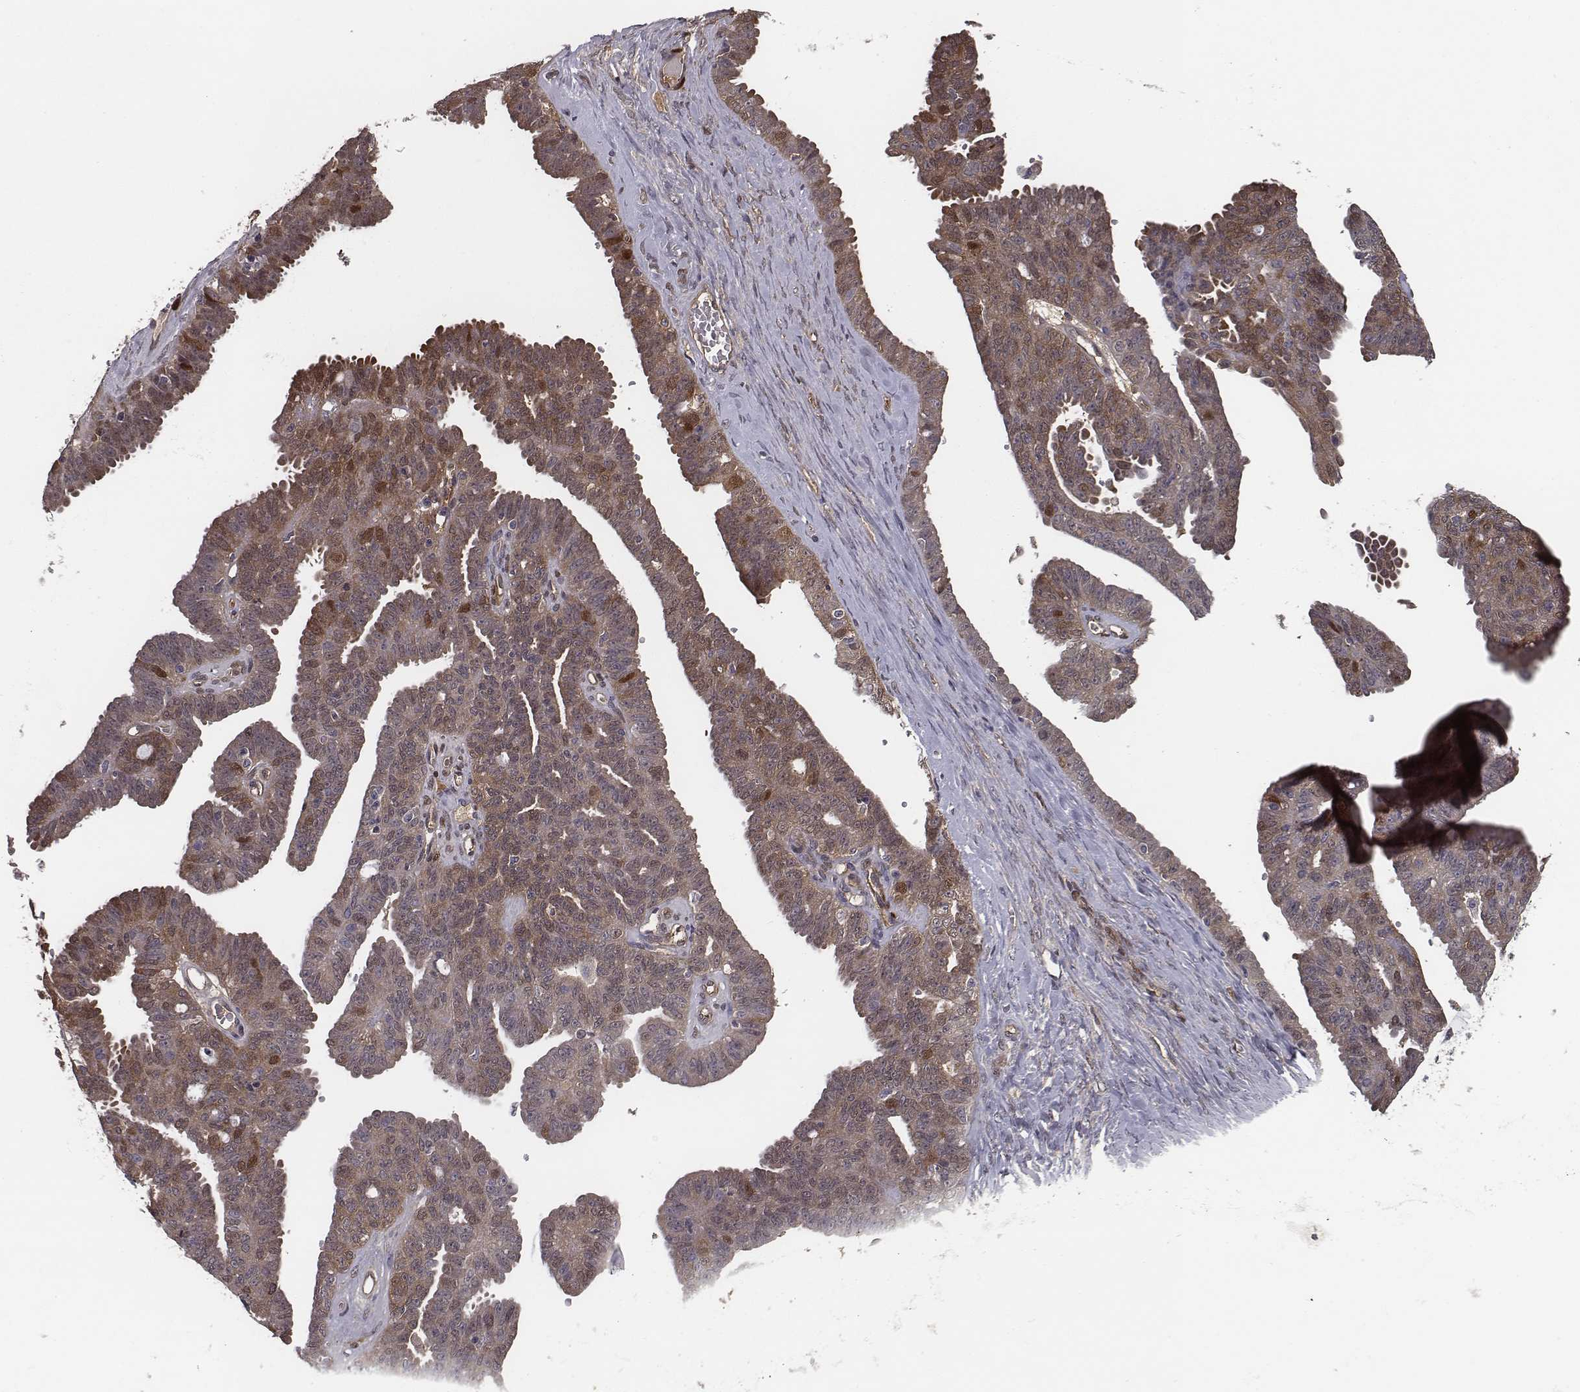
{"staining": {"intensity": "moderate", "quantity": ">75%", "location": "cytoplasmic/membranous"}, "tissue": "ovarian cancer", "cell_type": "Tumor cells", "image_type": "cancer", "snomed": [{"axis": "morphology", "description": "Cystadenocarcinoma, serous, NOS"}, {"axis": "topography", "description": "Ovary"}], "caption": "A brown stain highlights moderate cytoplasmic/membranous staining of a protein in ovarian serous cystadenocarcinoma tumor cells.", "gene": "ISYNA1", "patient": {"sex": "female", "age": 71}}